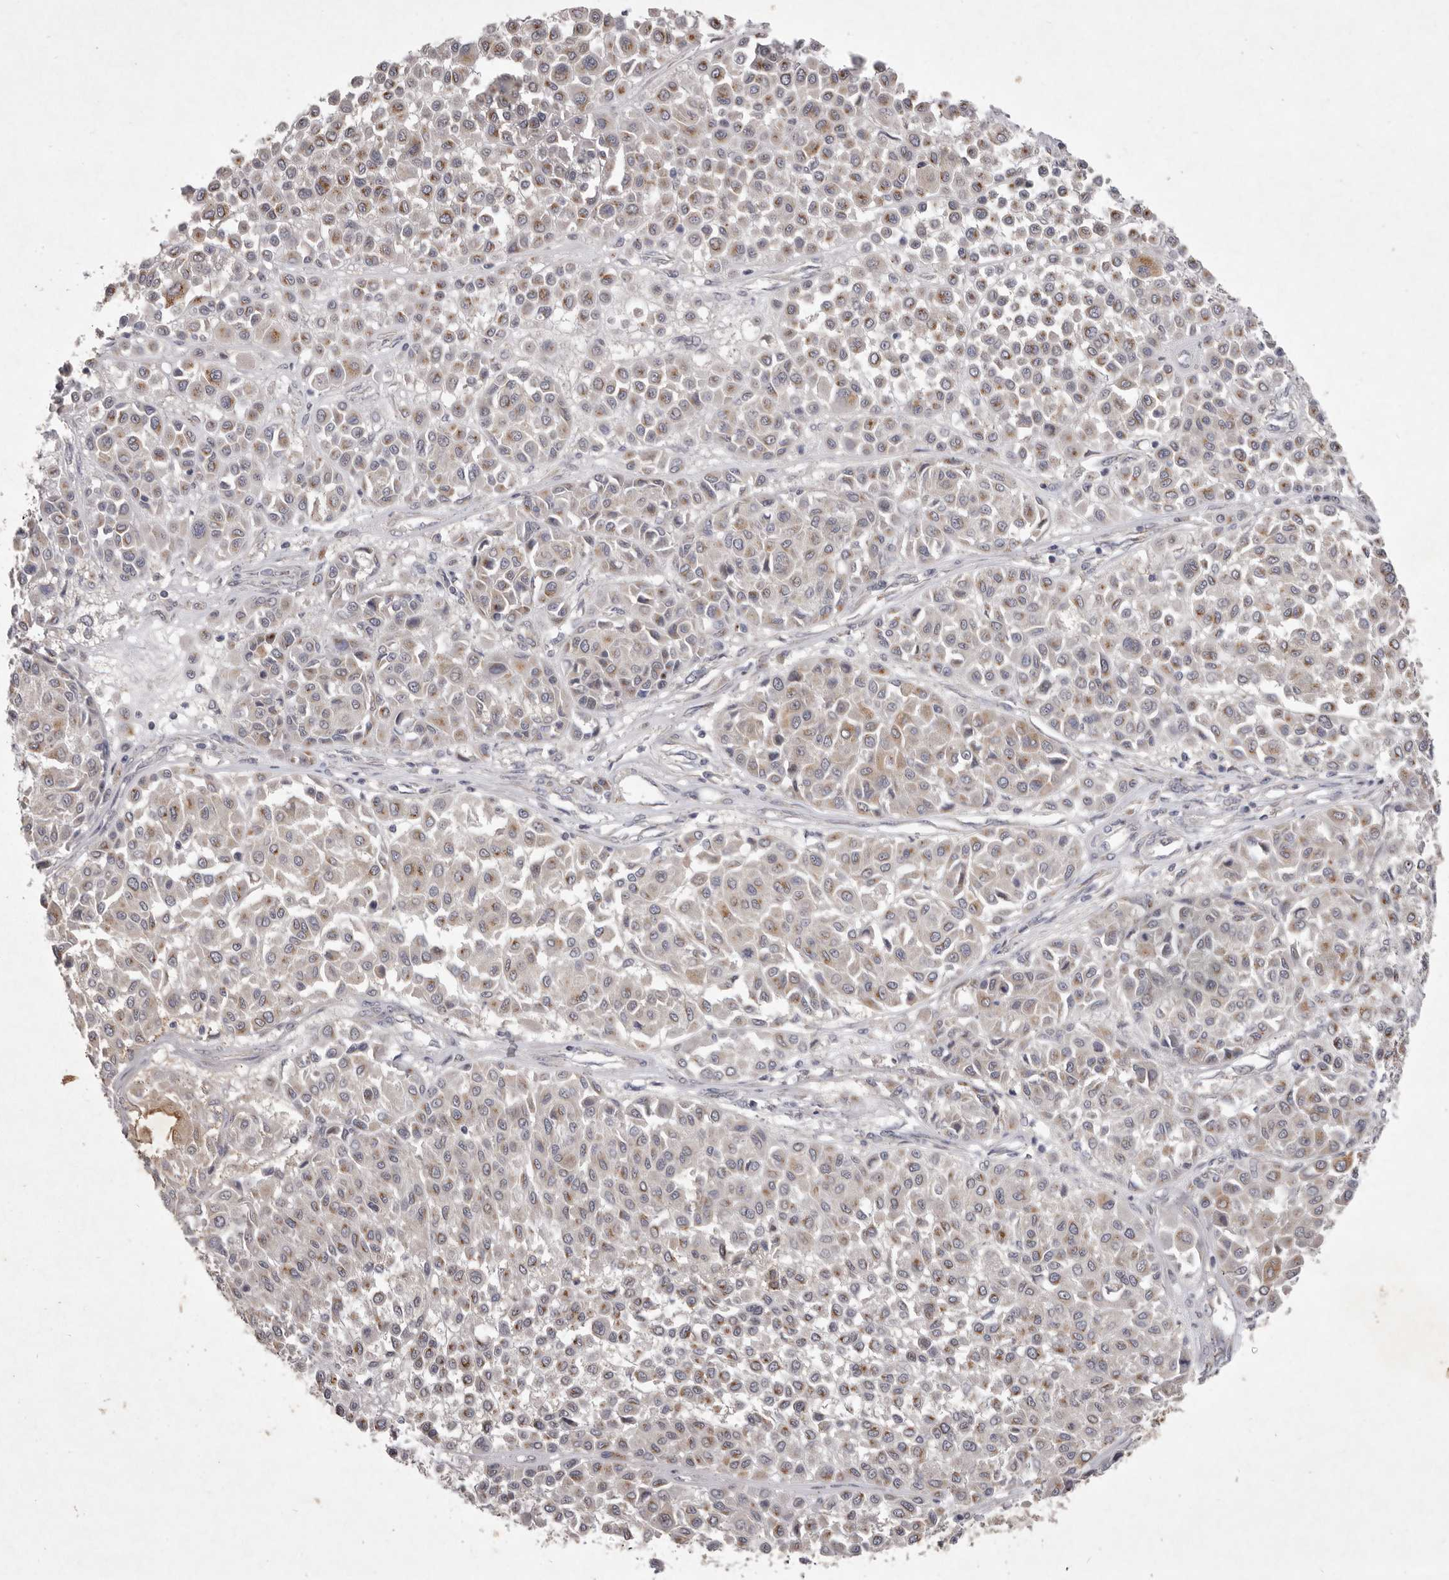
{"staining": {"intensity": "weak", "quantity": ">75%", "location": "cytoplasmic/membranous"}, "tissue": "melanoma", "cell_type": "Tumor cells", "image_type": "cancer", "snomed": [{"axis": "morphology", "description": "Malignant melanoma, Metastatic site"}, {"axis": "topography", "description": "Soft tissue"}], "caption": "Melanoma stained with DAB immunohistochemistry demonstrates low levels of weak cytoplasmic/membranous staining in approximately >75% of tumor cells.", "gene": "P2RX6", "patient": {"sex": "male", "age": 41}}